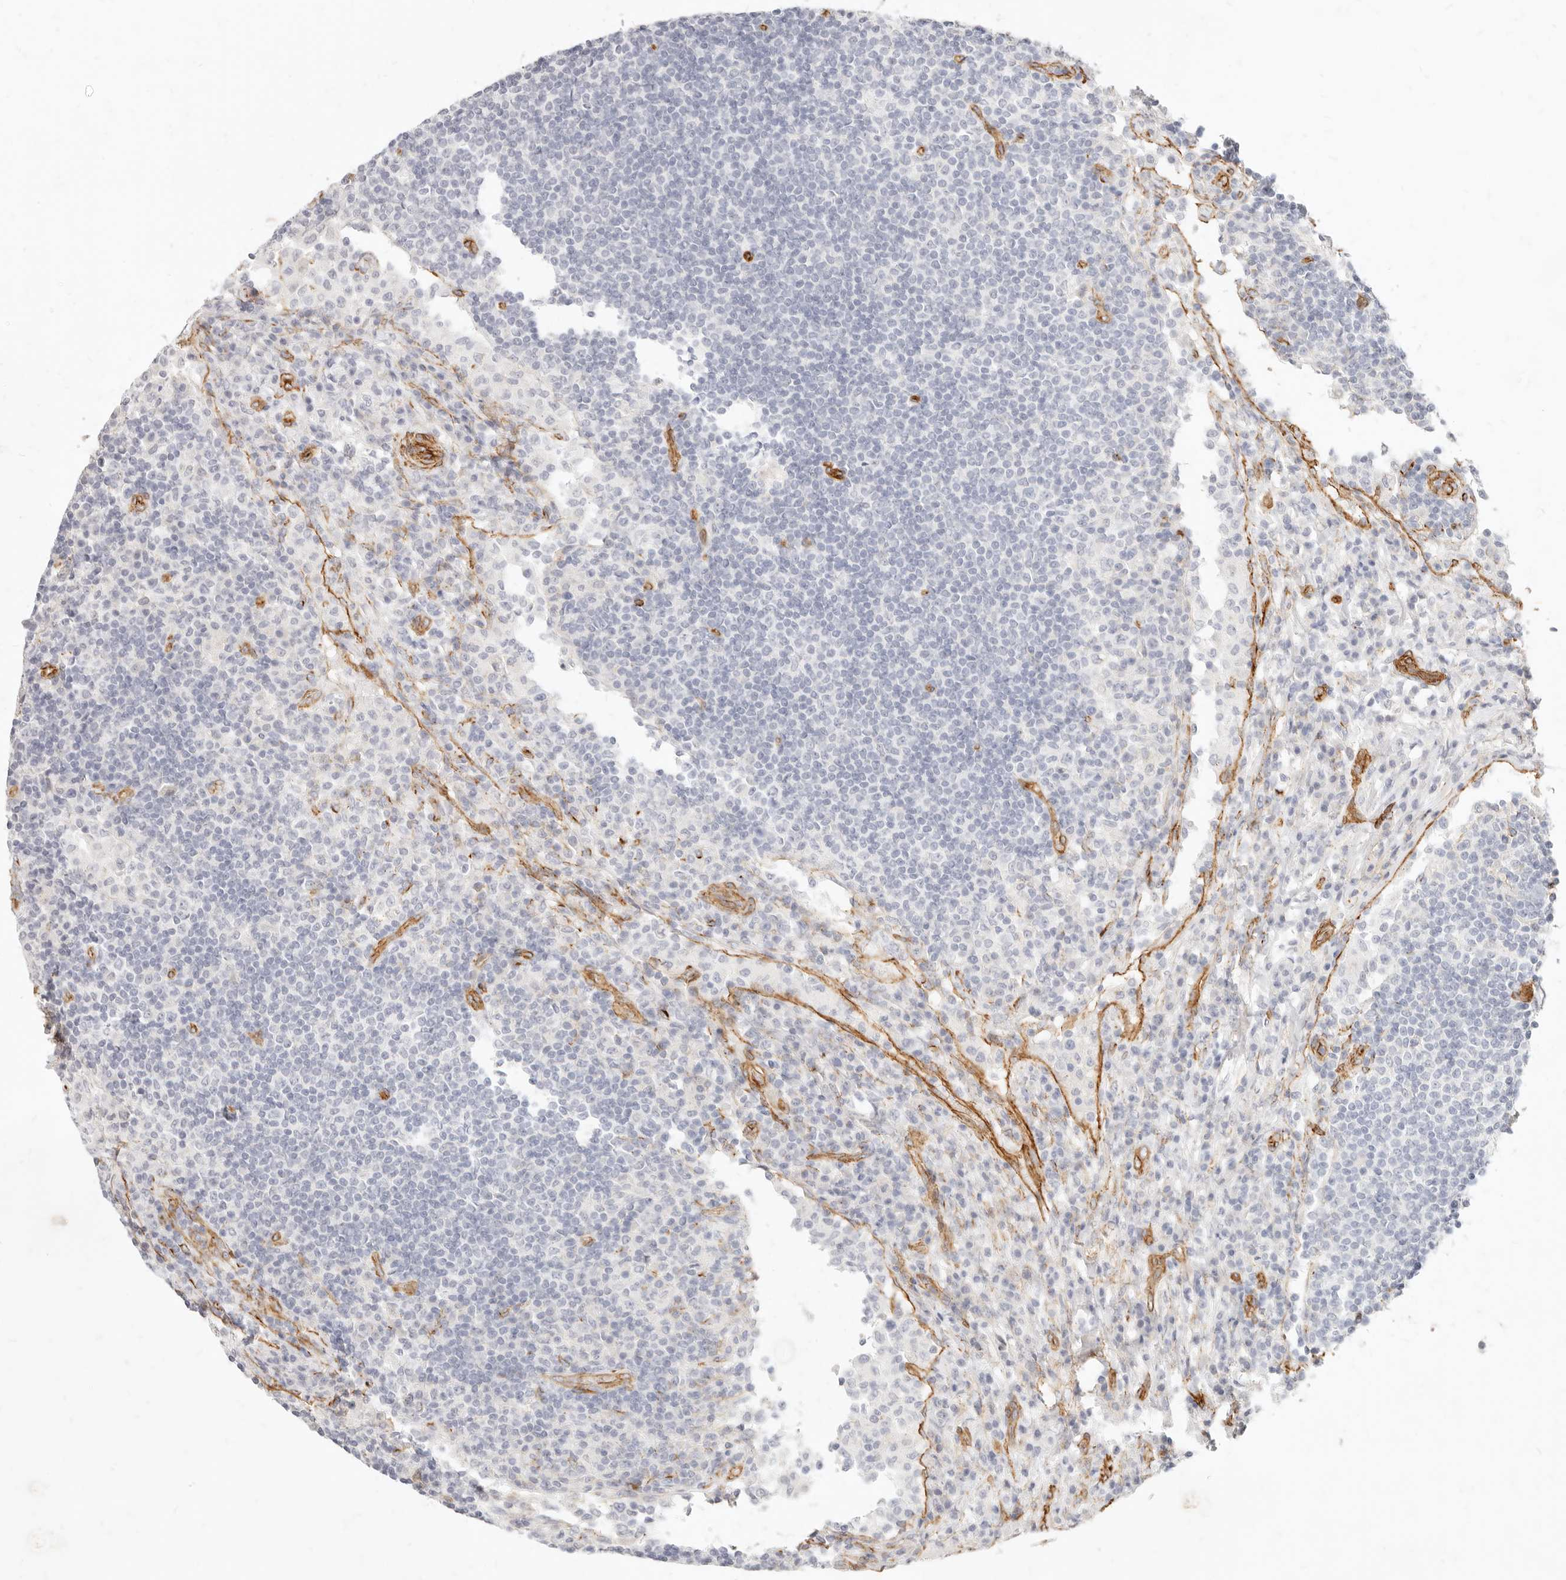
{"staining": {"intensity": "negative", "quantity": "none", "location": "none"}, "tissue": "lymph node", "cell_type": "Germinal center cells", "image_type": "normal", "snomed": [{"axis": "morphology", "description": "Normal tissue, NOS"}, {"axis": "topography", "description": "Lymph node"}], "caption": "This is an immunohistochemistry image of benign lymph node. There is no positivity in germinal center cells.", "gene": "NUS1", "patient": {"sex": "female", "age": 53}}